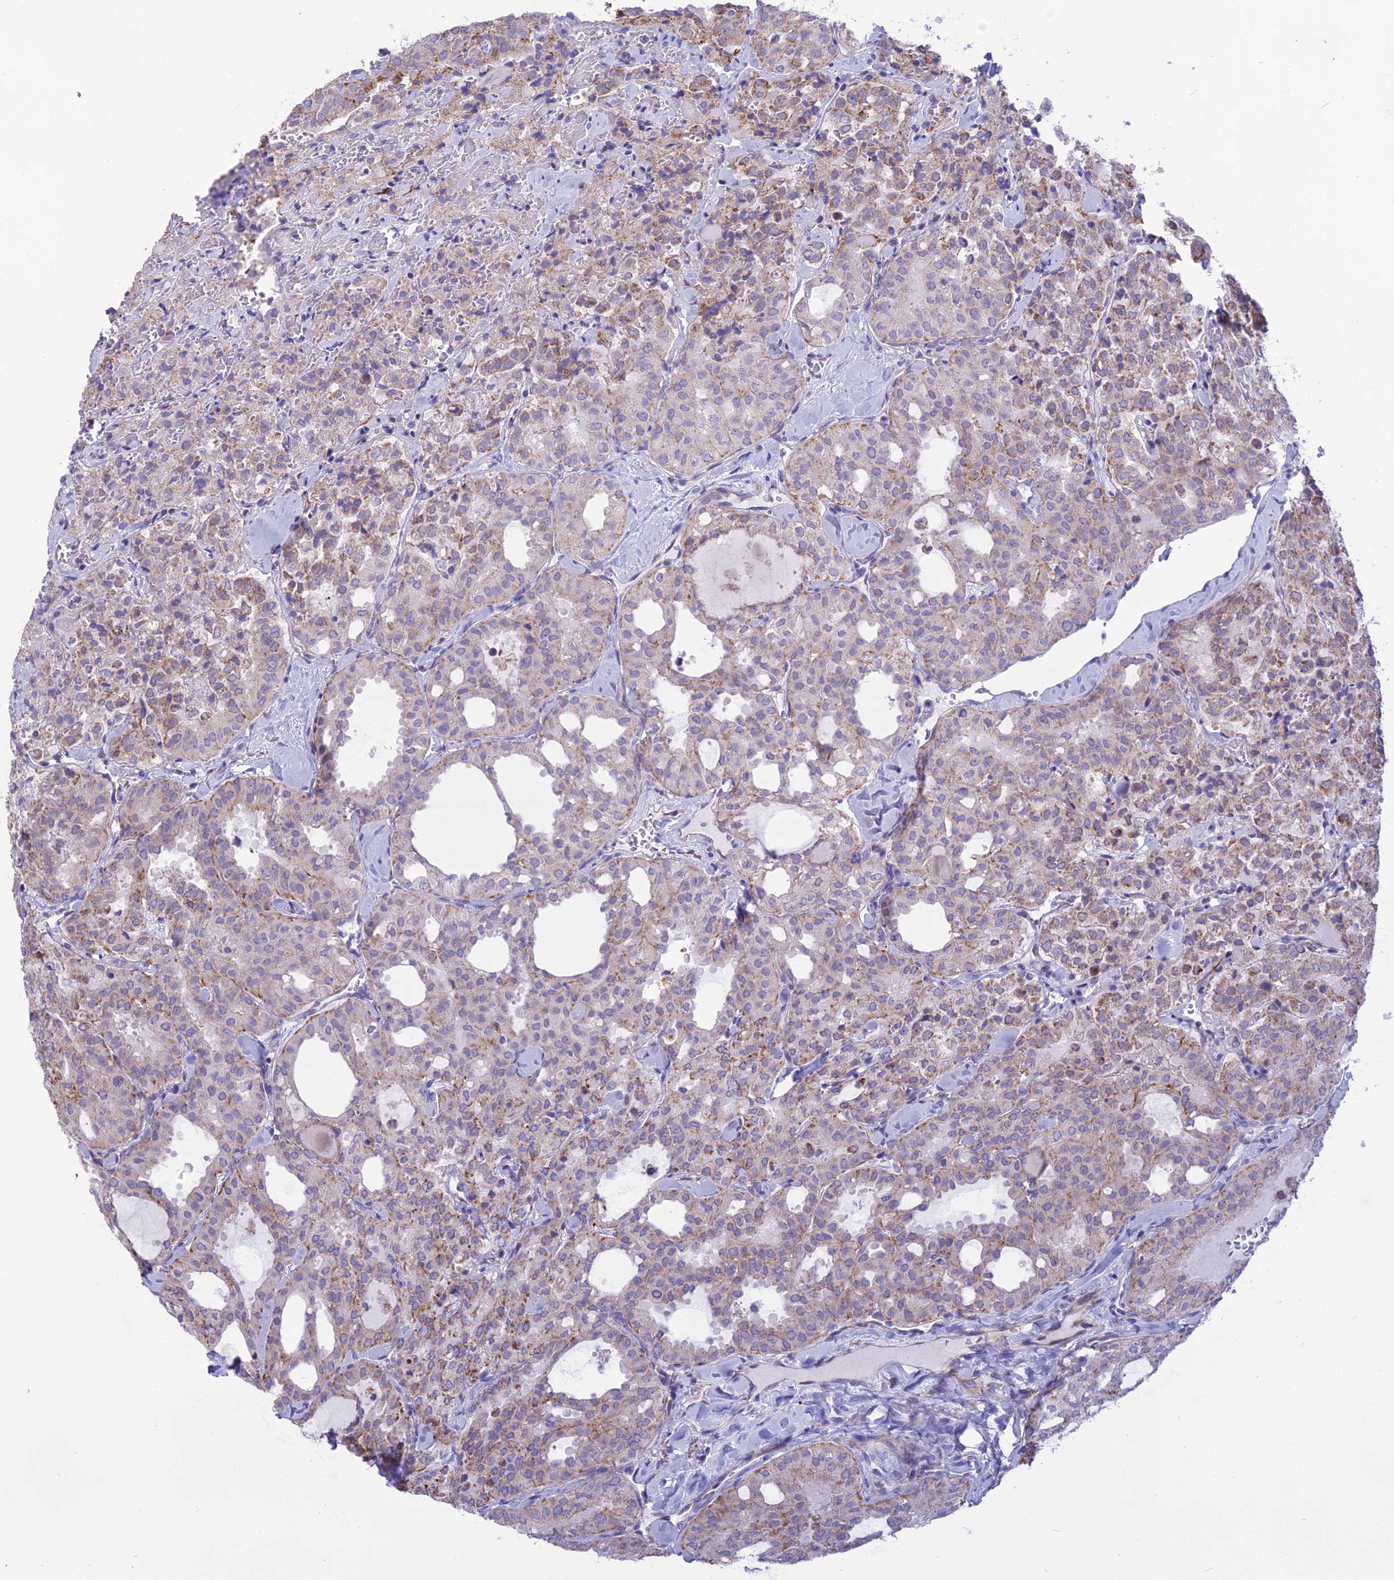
{"staining": {"intensity": "weak", "quantity": "25%-75%", "location": "cytoplasmic/membranous"}, "tissue": "thyroid cancer", "cell_type": "Tumor cells", "image_type": "cancer", "snomed": [{"axis": "morphology", "description": "Follicular adenoma carcinoma, NOS"}, {"axis": "topography", "description": "Thyroid gland"}], "caption": "Immunohistochemistry (IHC) of follicular adenoma carcinoma (thyroid) displays low levels of weak cytoplasmic/membranous positivity in about 25%-75% of tumor cells.", "gene": "DOC2B", "patient": {"sex": "male", "age": 75}}